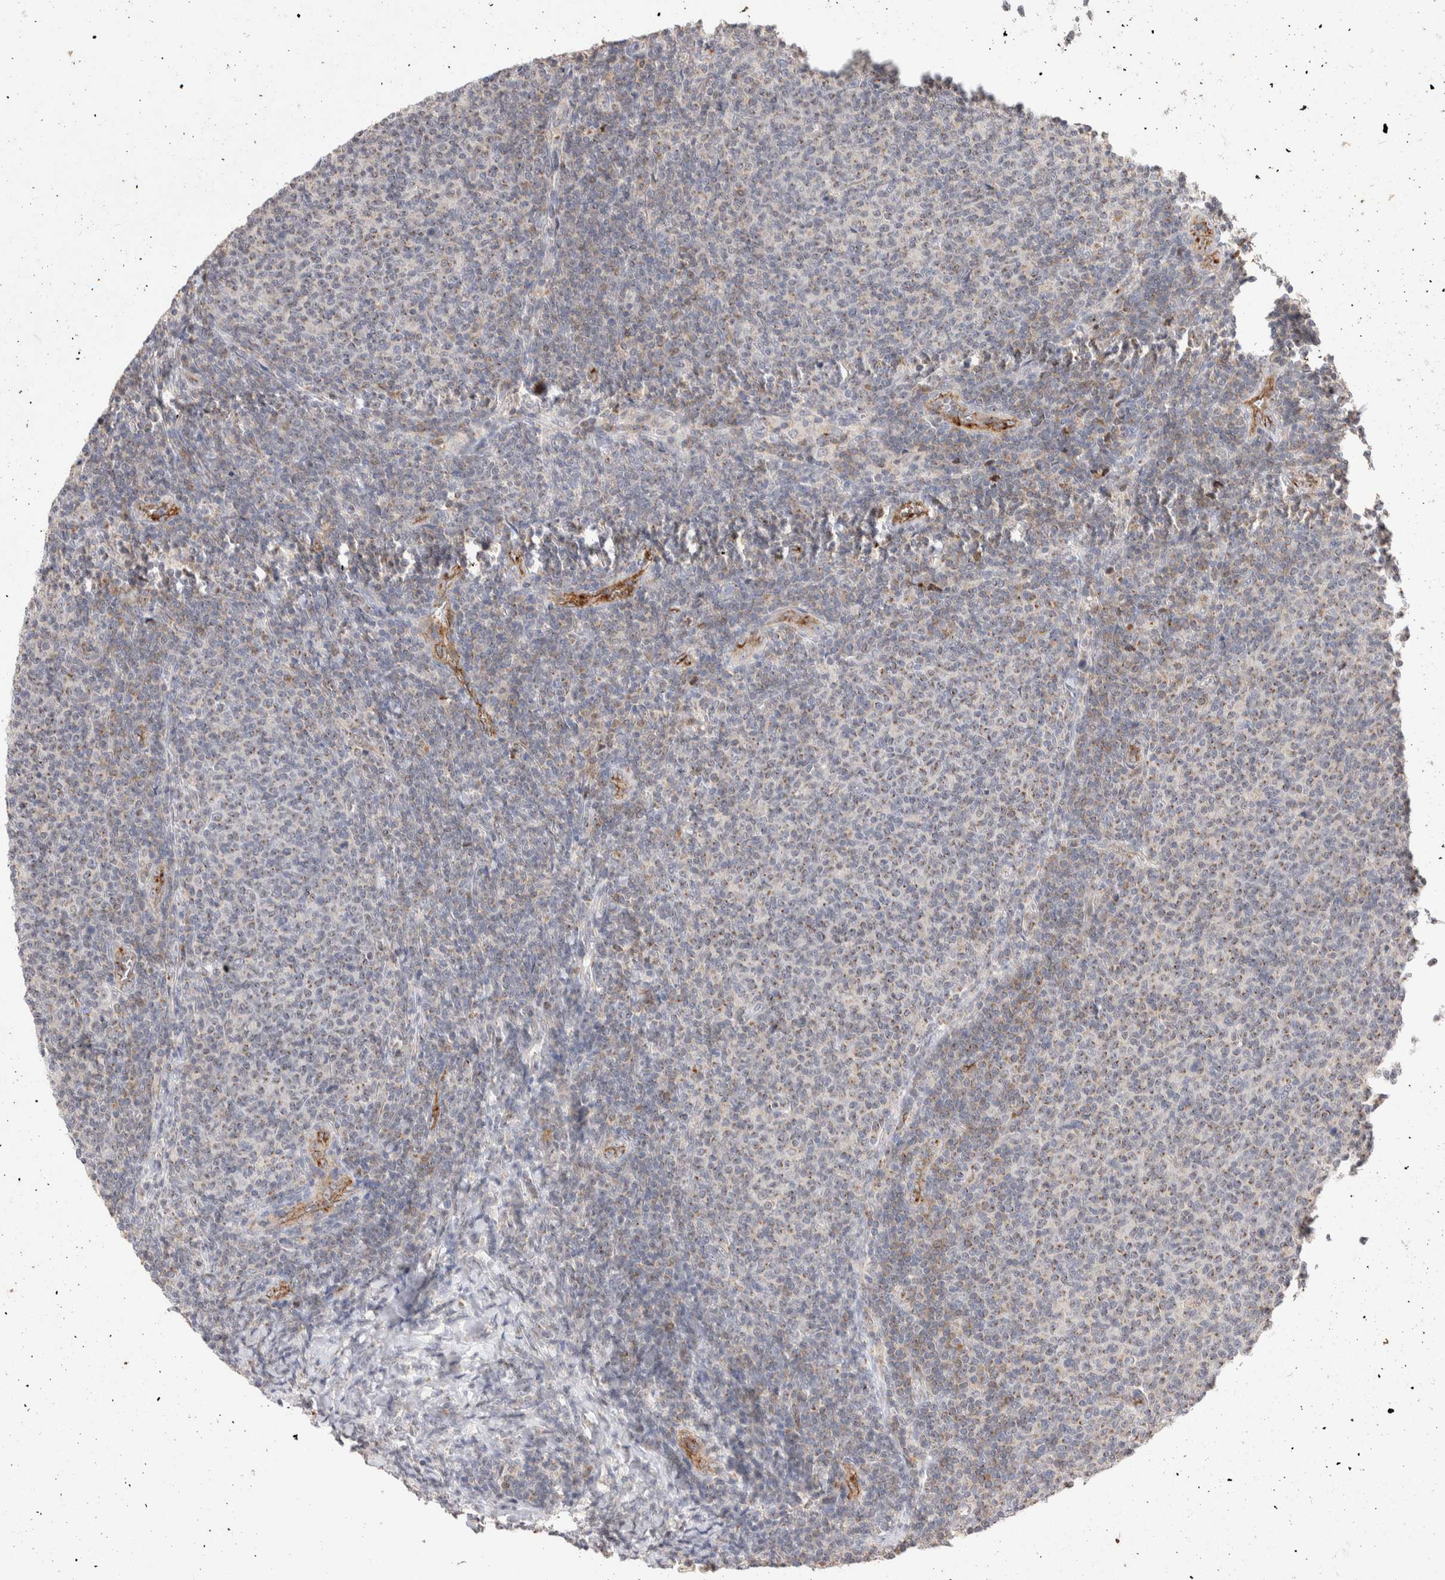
{"staining": {"intensity": "weak", "quantity": "<25%", "location": "cytoplasmic/membranous"}, "tissue": "lymphoma", "cell_type": "Tumor cells", "image_type": "cancer", "snomed": [{"axis": "morphology", "description": "Malignant lymphoma, non-Hodgkin's type, Low grade"}, {"axis": "topography", "description": "Lymph node"}], "caption": "A high-resolution image shows IHC staining of low-grade malignant lymphoma, non-Hodgkin's type, which reveals no significant expression in tumor cells.", "gene": "NSMAF", "patient": {"sex": "male", "age": 66}}